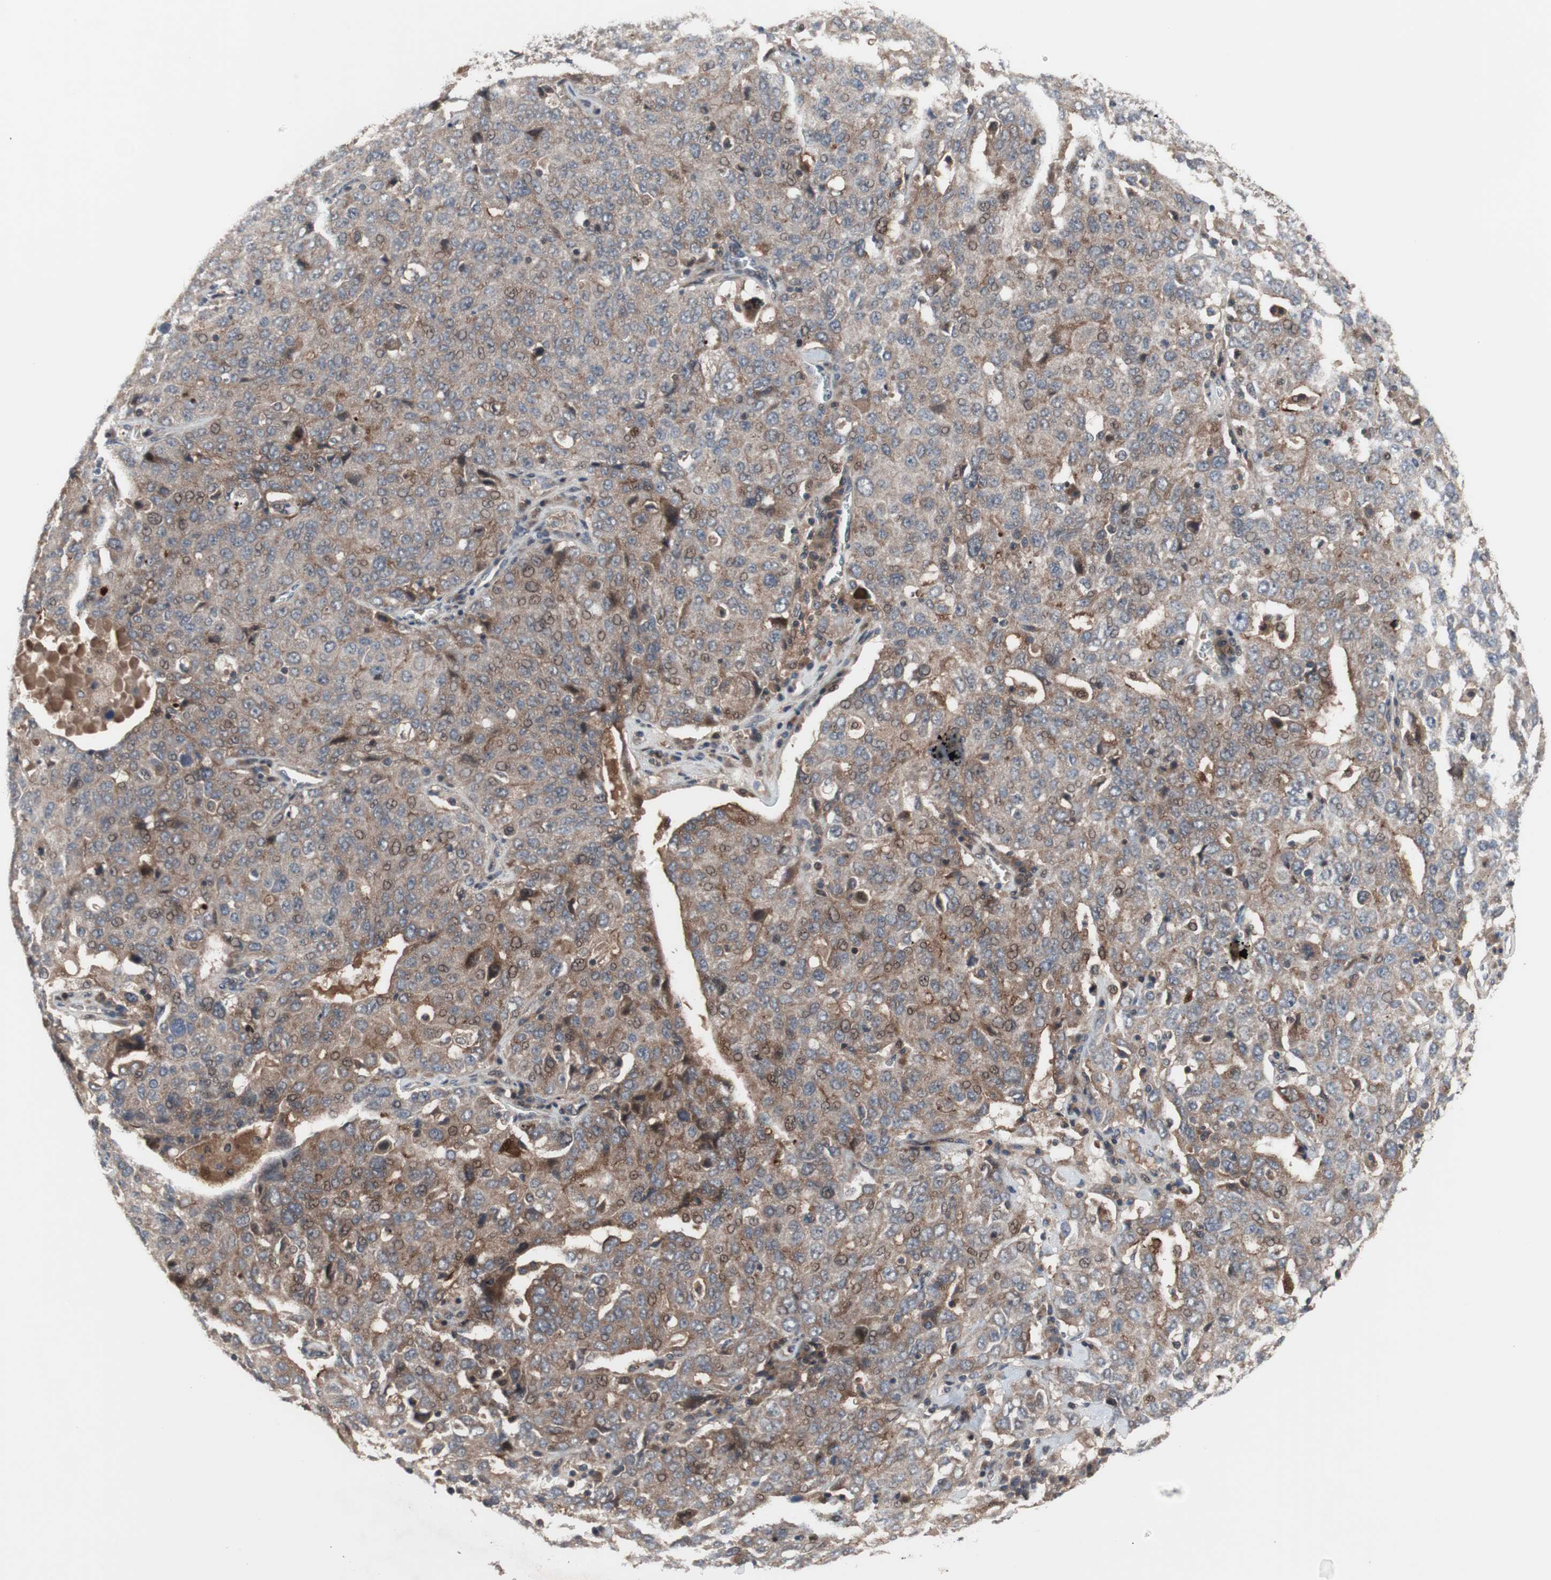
{"staining": {"intensity": "moderate", "quantity": ">75%", "location": "cytoplasmic/membranous"}, "tissue": "ovarian cancer", "cell_type": "Tumor cells", "image_type": "cancer", "snomed": [{"axis": "morphology", "description": "Carcinoma, endometroid"}, {"axis": "topography", "description": "Ovary"}], "caption": "Tumor cells exhibit medium levels of moderate cytoplasmic/membranous positivity in approximately >75% of cells in ovarian cancer (endometroid carcinoma).", "gene": "OAZ1", "patient": {"sex": "female", "age": 62}}